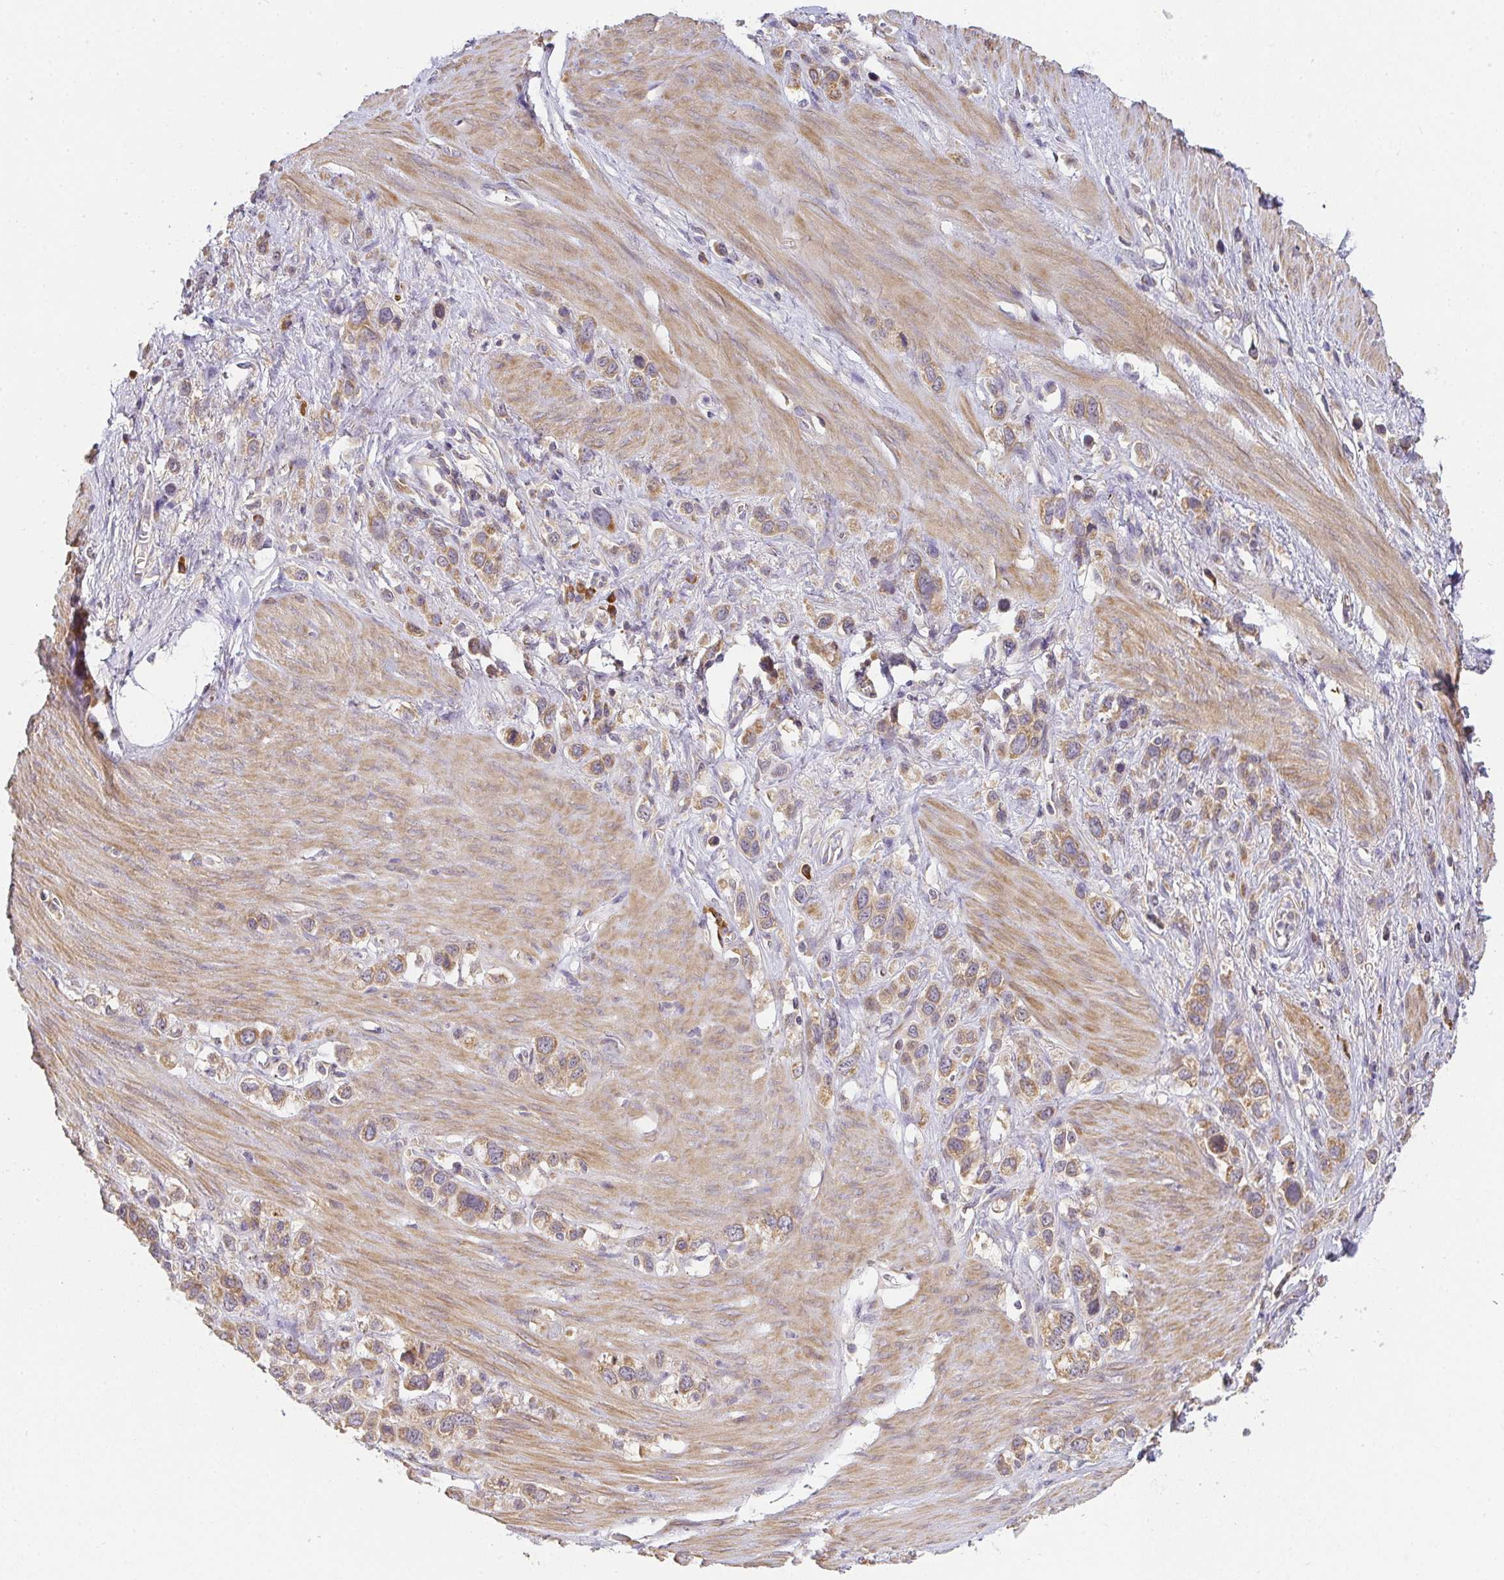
{"staining": {"intensity": "moderate", "quantity": ">75%", "location": "cytoplasmic/membranous"}, "tissue": "stomach cancer", "cell_type": "Tumor cells", "image_type": "cancer", "snomed": [{"axis": "morphology", "description": "Adenocarcinoma, NOS"}, {"axis": "topography", "description": "Stomach"}], "caption": "Protein expression by immunohistochemistry demonstrates moderate cytoplasmic/membranous staining in about >75% of tumor cells in stomach adenocarcinoma.", "gene": "SLC35B3", "patient": {"sex": "female", "age": 65}}